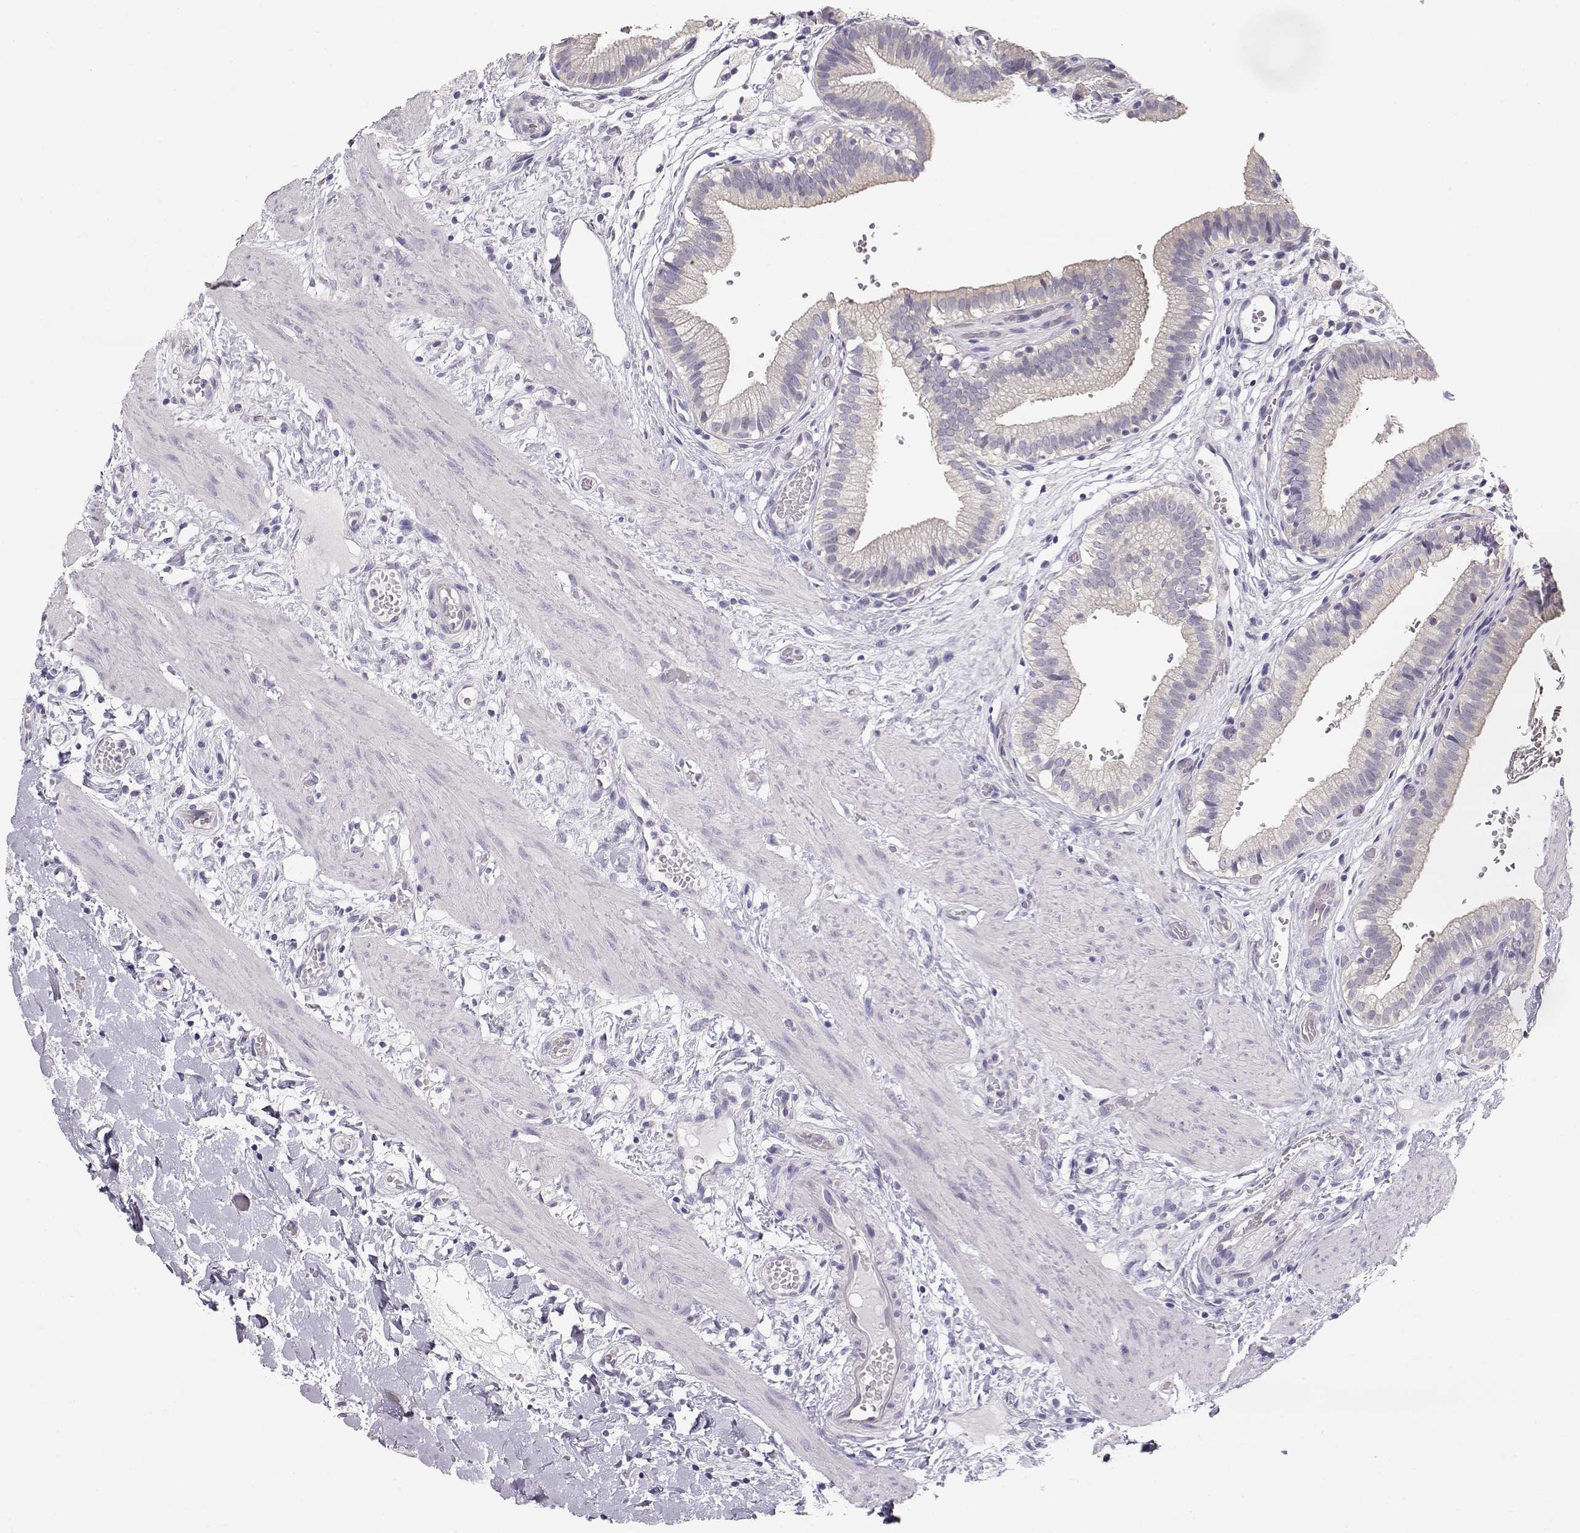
{"staining": {"intensity": "negative", "quantity": "none", "location": "none"}, "tissue": "gallbladder", "cell_type": "Glandular cells", "image_type": "normal", "snomed": [{"axis": "morphology", "description": "Normal tissue, NOS"}, {"axis": "topography", "description": "Gallbladder"}], "caption": "Gallbladder stained for a protein using immunohistochemistry (IHC) shows no expression glandular cells.", "gene": "GLIPR1L2", "patient": {"sex": "female", "age": 24}}